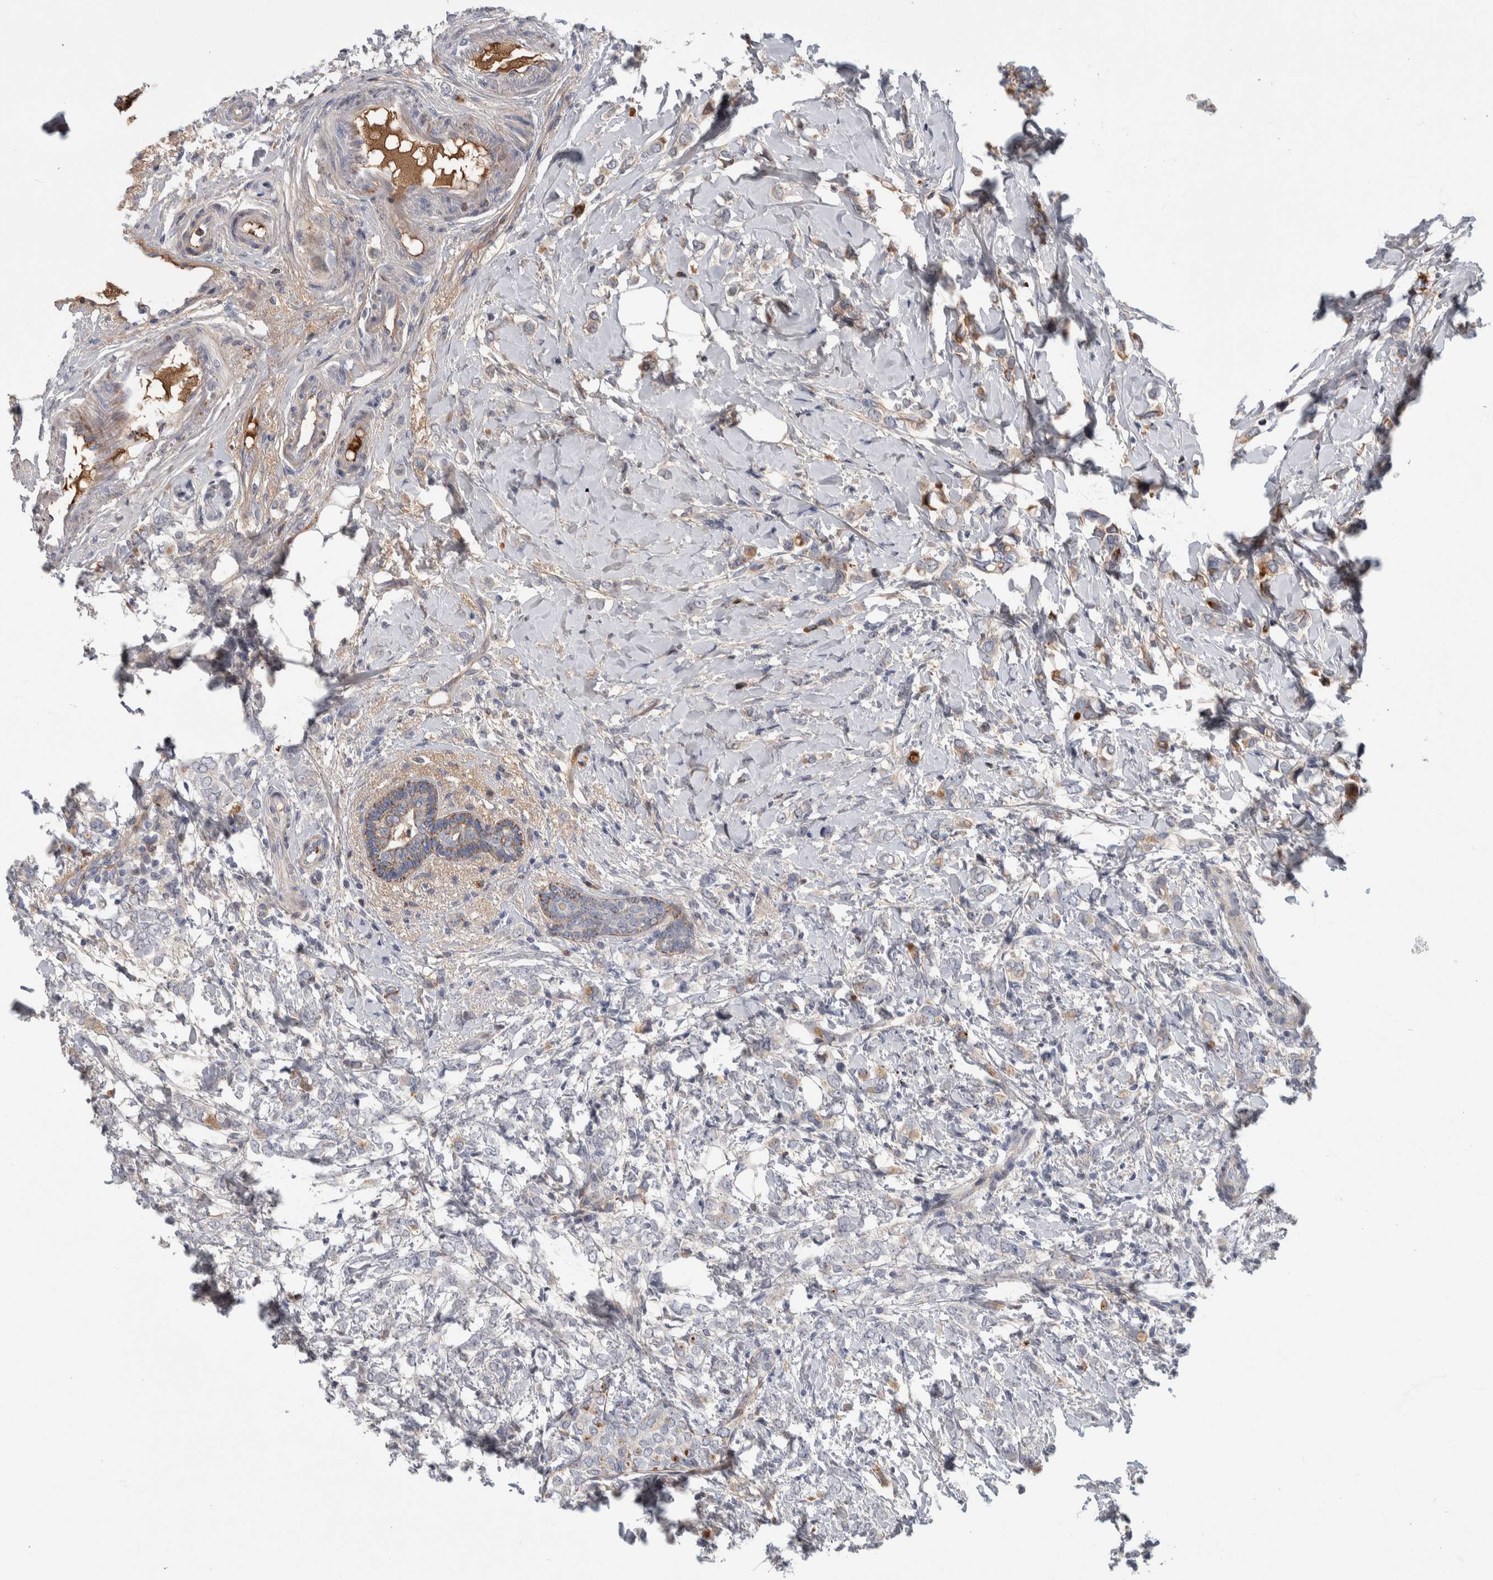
{"staining": {"intensity": "weak", "quantity": "<25%", "location": "cytoplasmic/membranous"}, "tissue": "breast cancer", "cell_type": "Tumor cells", "image_type": "cancer", "snomed": [{"axis": "morphology", "description": "Normal tissue, NOS"}, {"axis": "morphology", "description": "Lobular carcinoma"}, {"axis": "topography", "description": "Breast"}], "caption": "The photomicrograph reveals no significant staining in tumor cells of breast lobular carcinoma.", "gene": "PSMG3", "patient": {"sex": "female", "age": 47}}